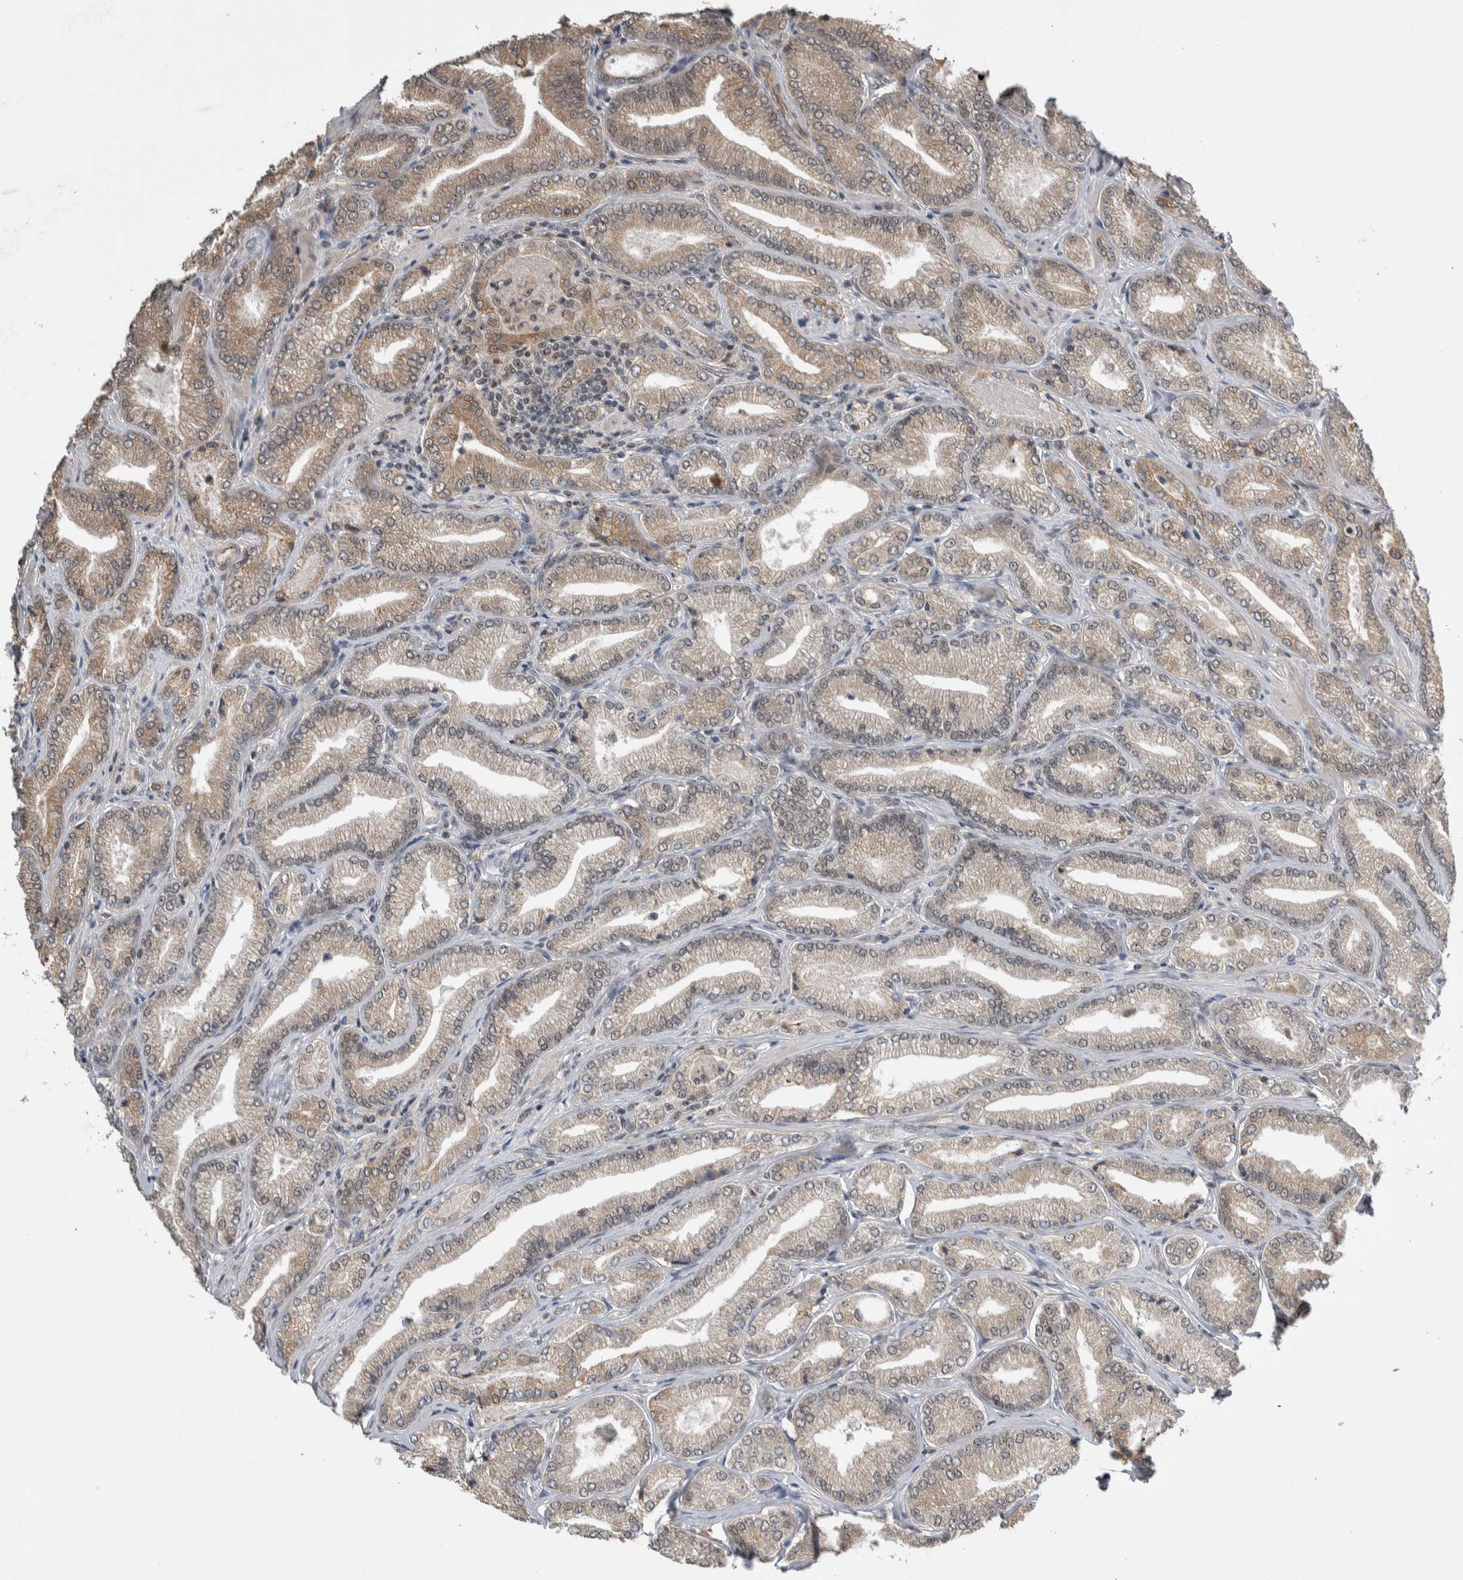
{"staining": {"intensity": "weak", "quantity": "25%-75%", "location": "cytoplasmic/membranous"}, "tissue": "prostate cancer", "cell_type": "Tumor cells", "image_type": "cancer", "snomed": [{"axis": "morphology", "description": "Adenocarcinoma, Low grade"}, {"axis": "topography", "description": "Prostate"}], "caption": "Prostate cancer stained with DAB immunohistochemistry exhibits low levels of weak cytoplasmic/membranous staining in about 25%-75% of tumor cells. The protein is stained brown, and the nuclei are stained in blue (DAB (3,3'-diaminobenzidine) IHC with brightfield microscopy, high magnification).", "gene": "PRDM4", "patient": {"sex": "male", "age": 62}}